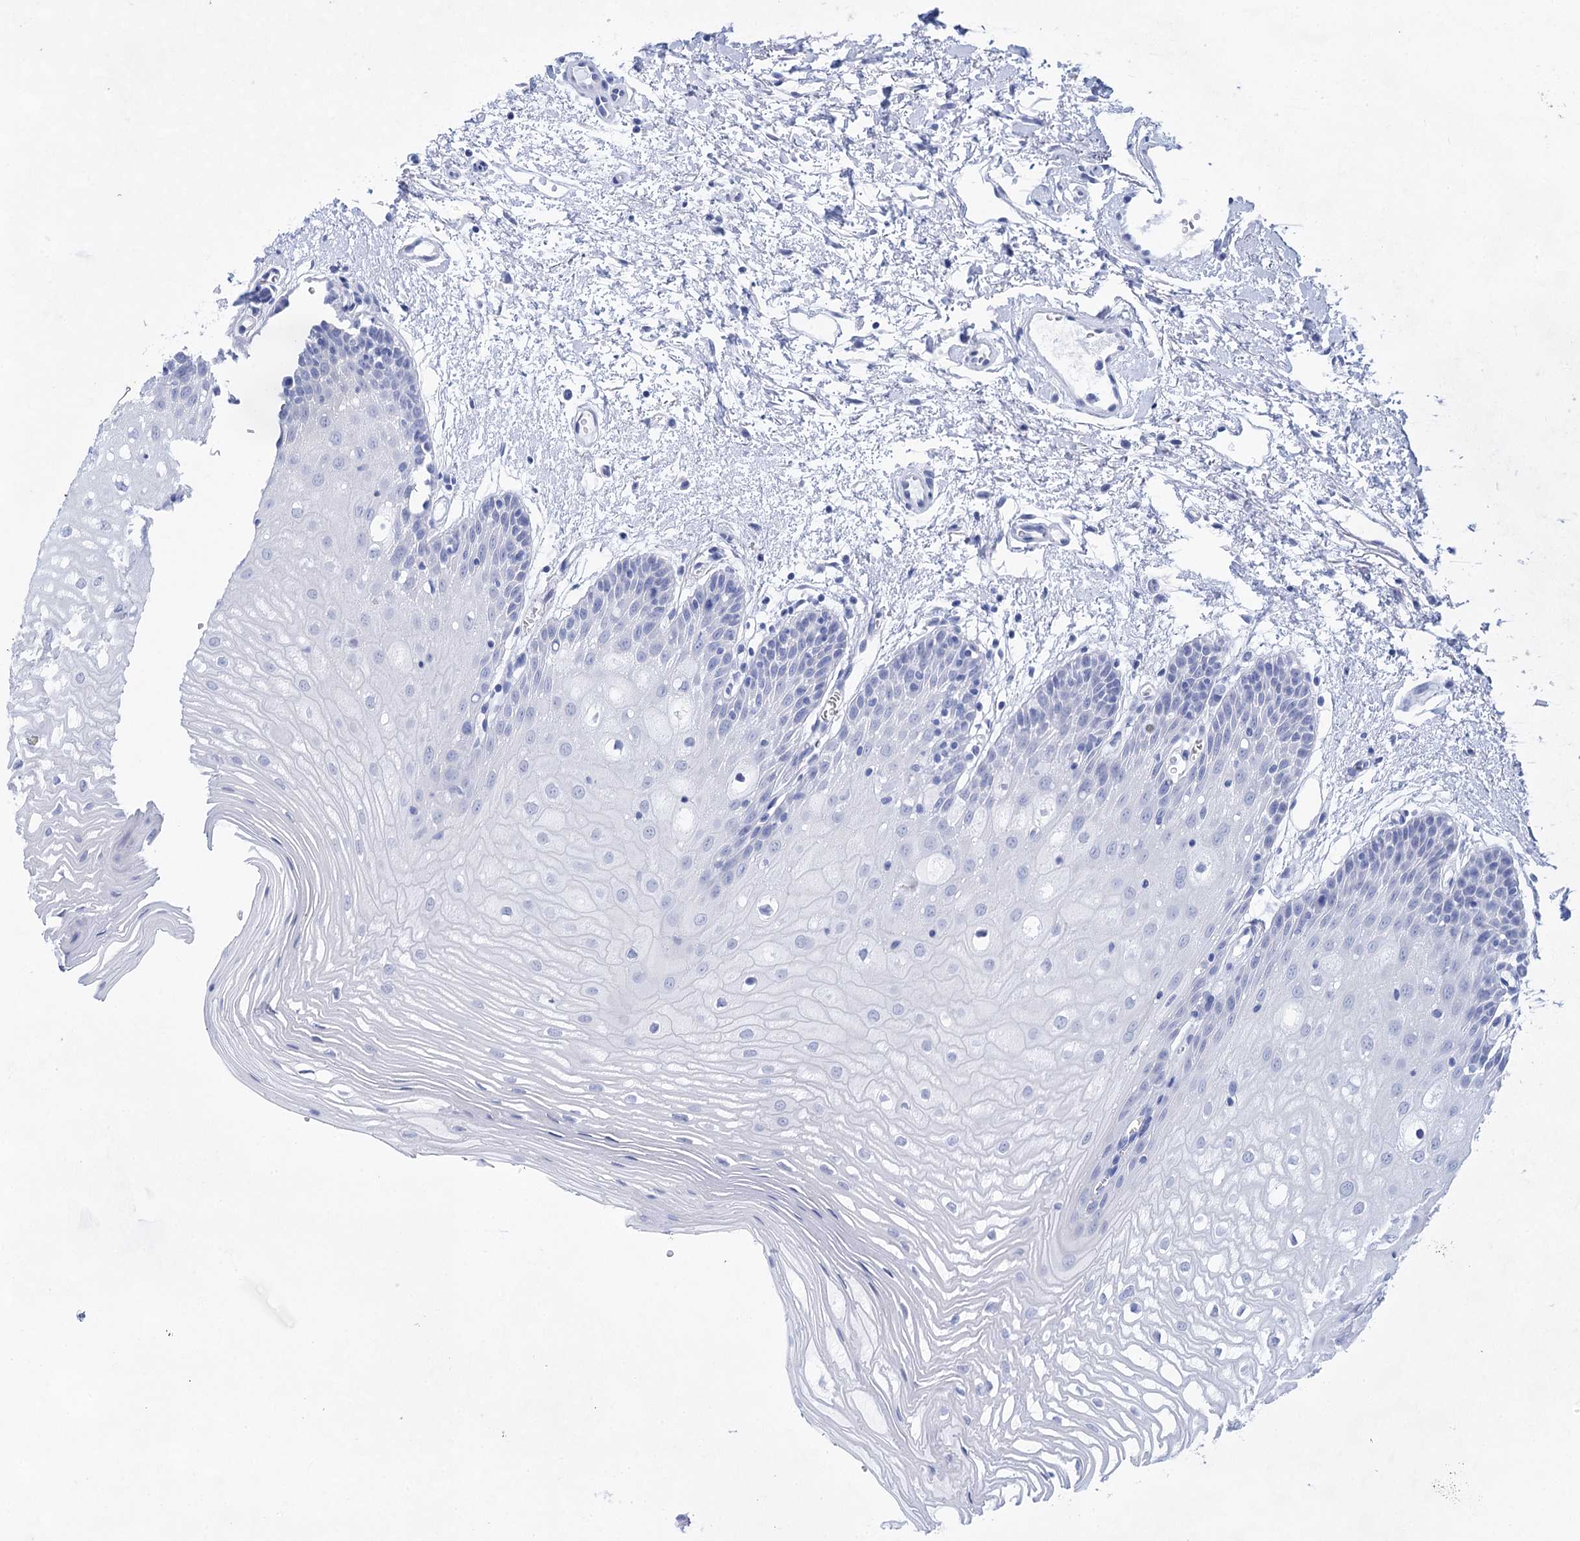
{"staining": {"intensity": "negative", "quantity": "none", "location": "none"}, "tissue": "oral mucosa", "cell_type": "Squamous epithelial cells", "image_type": "normal", "snomed": [{"axis": "morphology", "description": "Normal tissue, NOS"}, {"axis": "topography", "description": "Oral tissue"}, {"axis": "topography", "description": "Tounge, NOS"}], "caption": "This photomicrograph is of unremarkable oral mucosa stained with immunohistochemistry (IHC) to label a protein in brown with the nuclei are counter-stained blue. There is no staining in squamous epithelial cells.", "gene": "LALBA", "patient": {"sex": "female", "age": 73}}